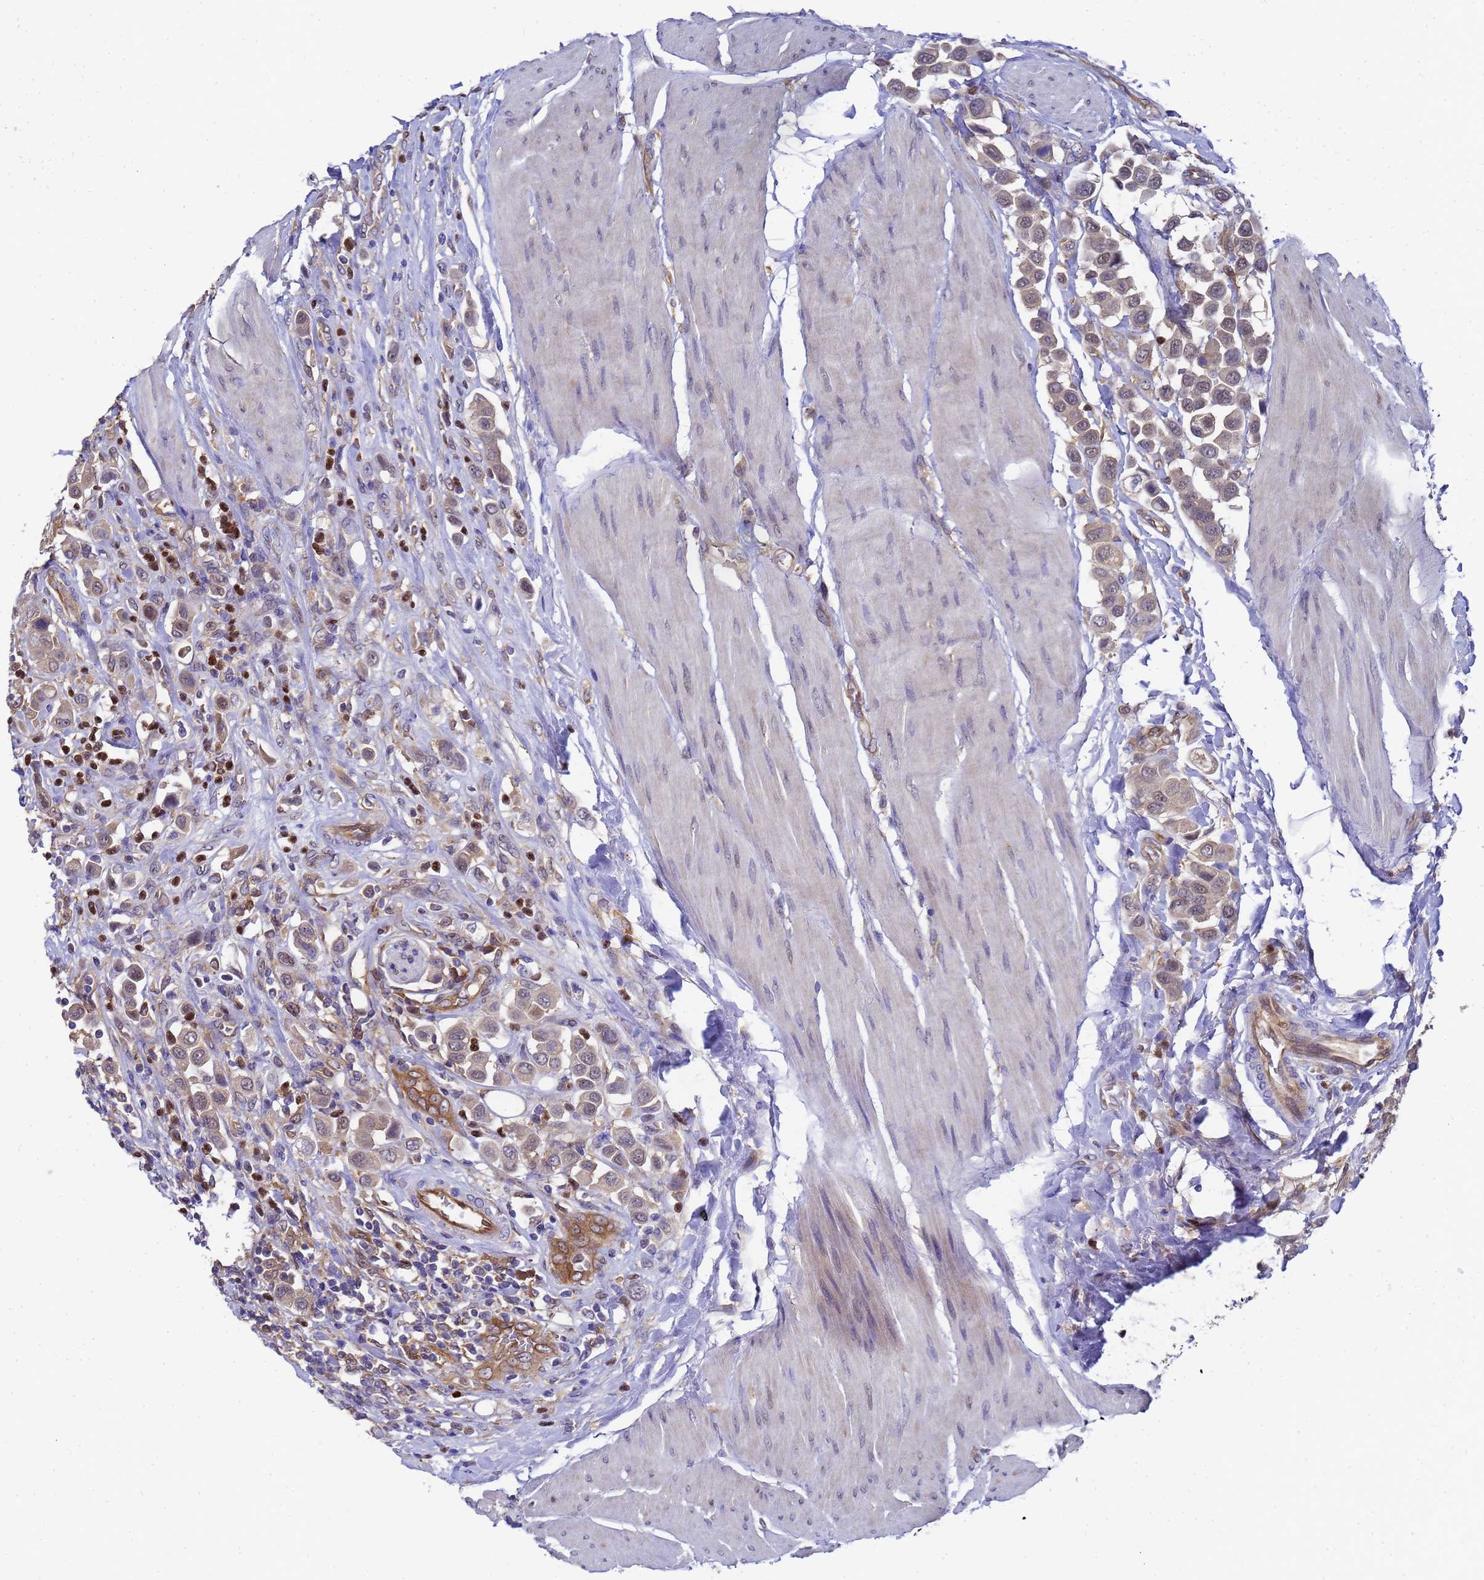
{"staining": {"intensity": "weak", "quantity": "<25%", "location": "cytoplasmic/membranous"}, "tissue": "urothelial cancer", "cell_type": "Tumor cells", "image_type": "cancer", "snomed": [{"axis": "morphology", "description": "Urothelial carcinoma, High grade"}, {"axis": "topography", "description": "Urinary bladder"}], "caption": "Urothelial cancer stained for a protein using immunohistochemistry reveals no expression tumor cells.", "gene": "SLC35E2B", "patient": {"sex": "male", "age": 50}}